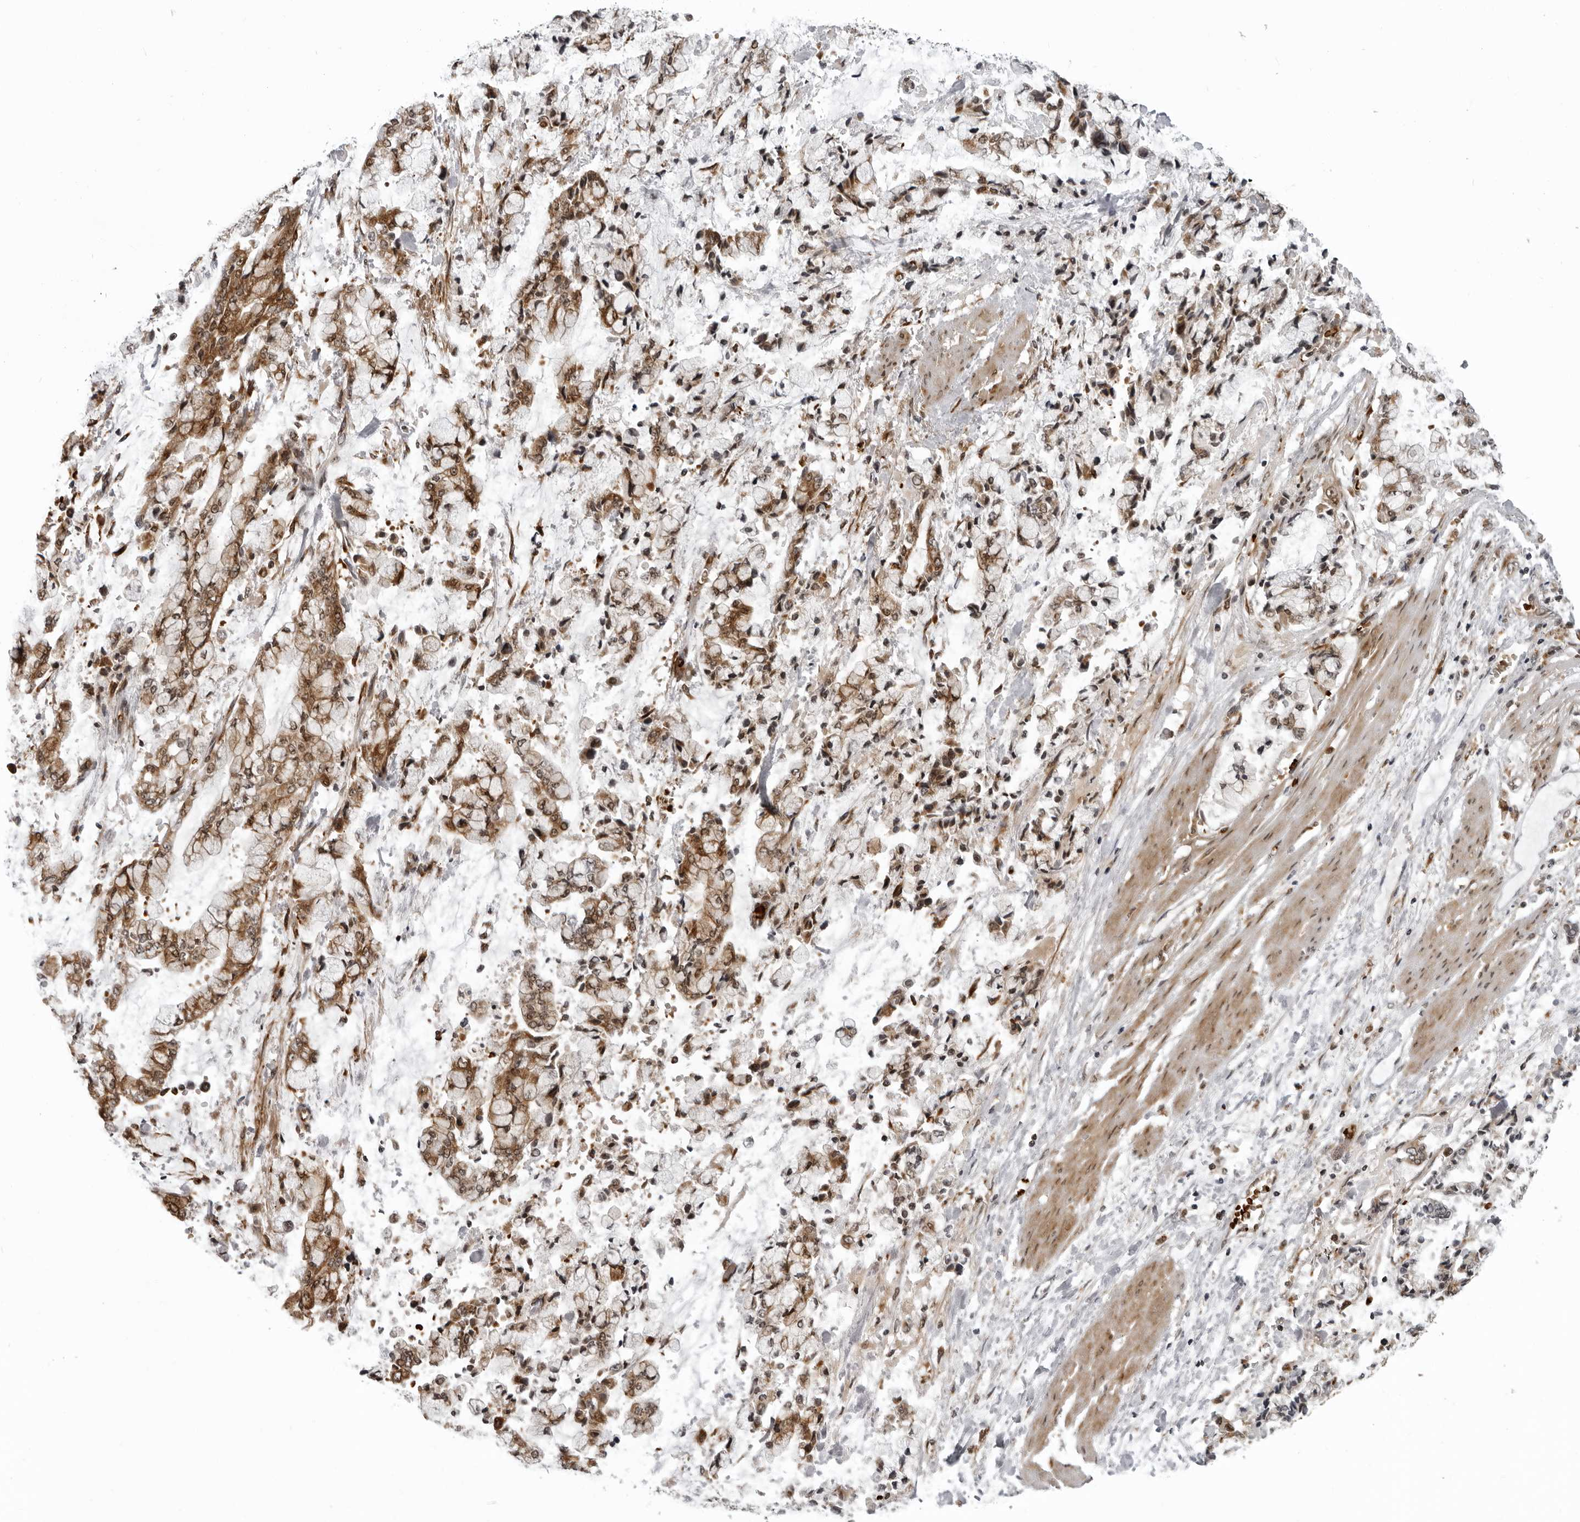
{"staining": {"intensity": "moderate", "quantity": ">75%", "location": "cytoplasmic/membranous"}, "tissue": "stomach cancer", "cell_type": "Tumor cells", "image_type": "cancer", "snomed": [{"axis": "morphology", "description": "Normal tissue, NOS"}, {"axis": "morphology", "description": "Adenocarcinoma, NOS"}, {"axis": "topography", "description": "Stomach, upper"}, {"axis": "topography", "description": "Stomach"}], "caption": "Stomach cancer stained with DAB (3,3'-diaminobenzidine) immunohistochemistry shows medium levels of moderate cytoplasmic/membranous positivity in approximately >75% of tumor cells.", "gene": "THOP1", "patient": {"sex": "male", "age": 76}}